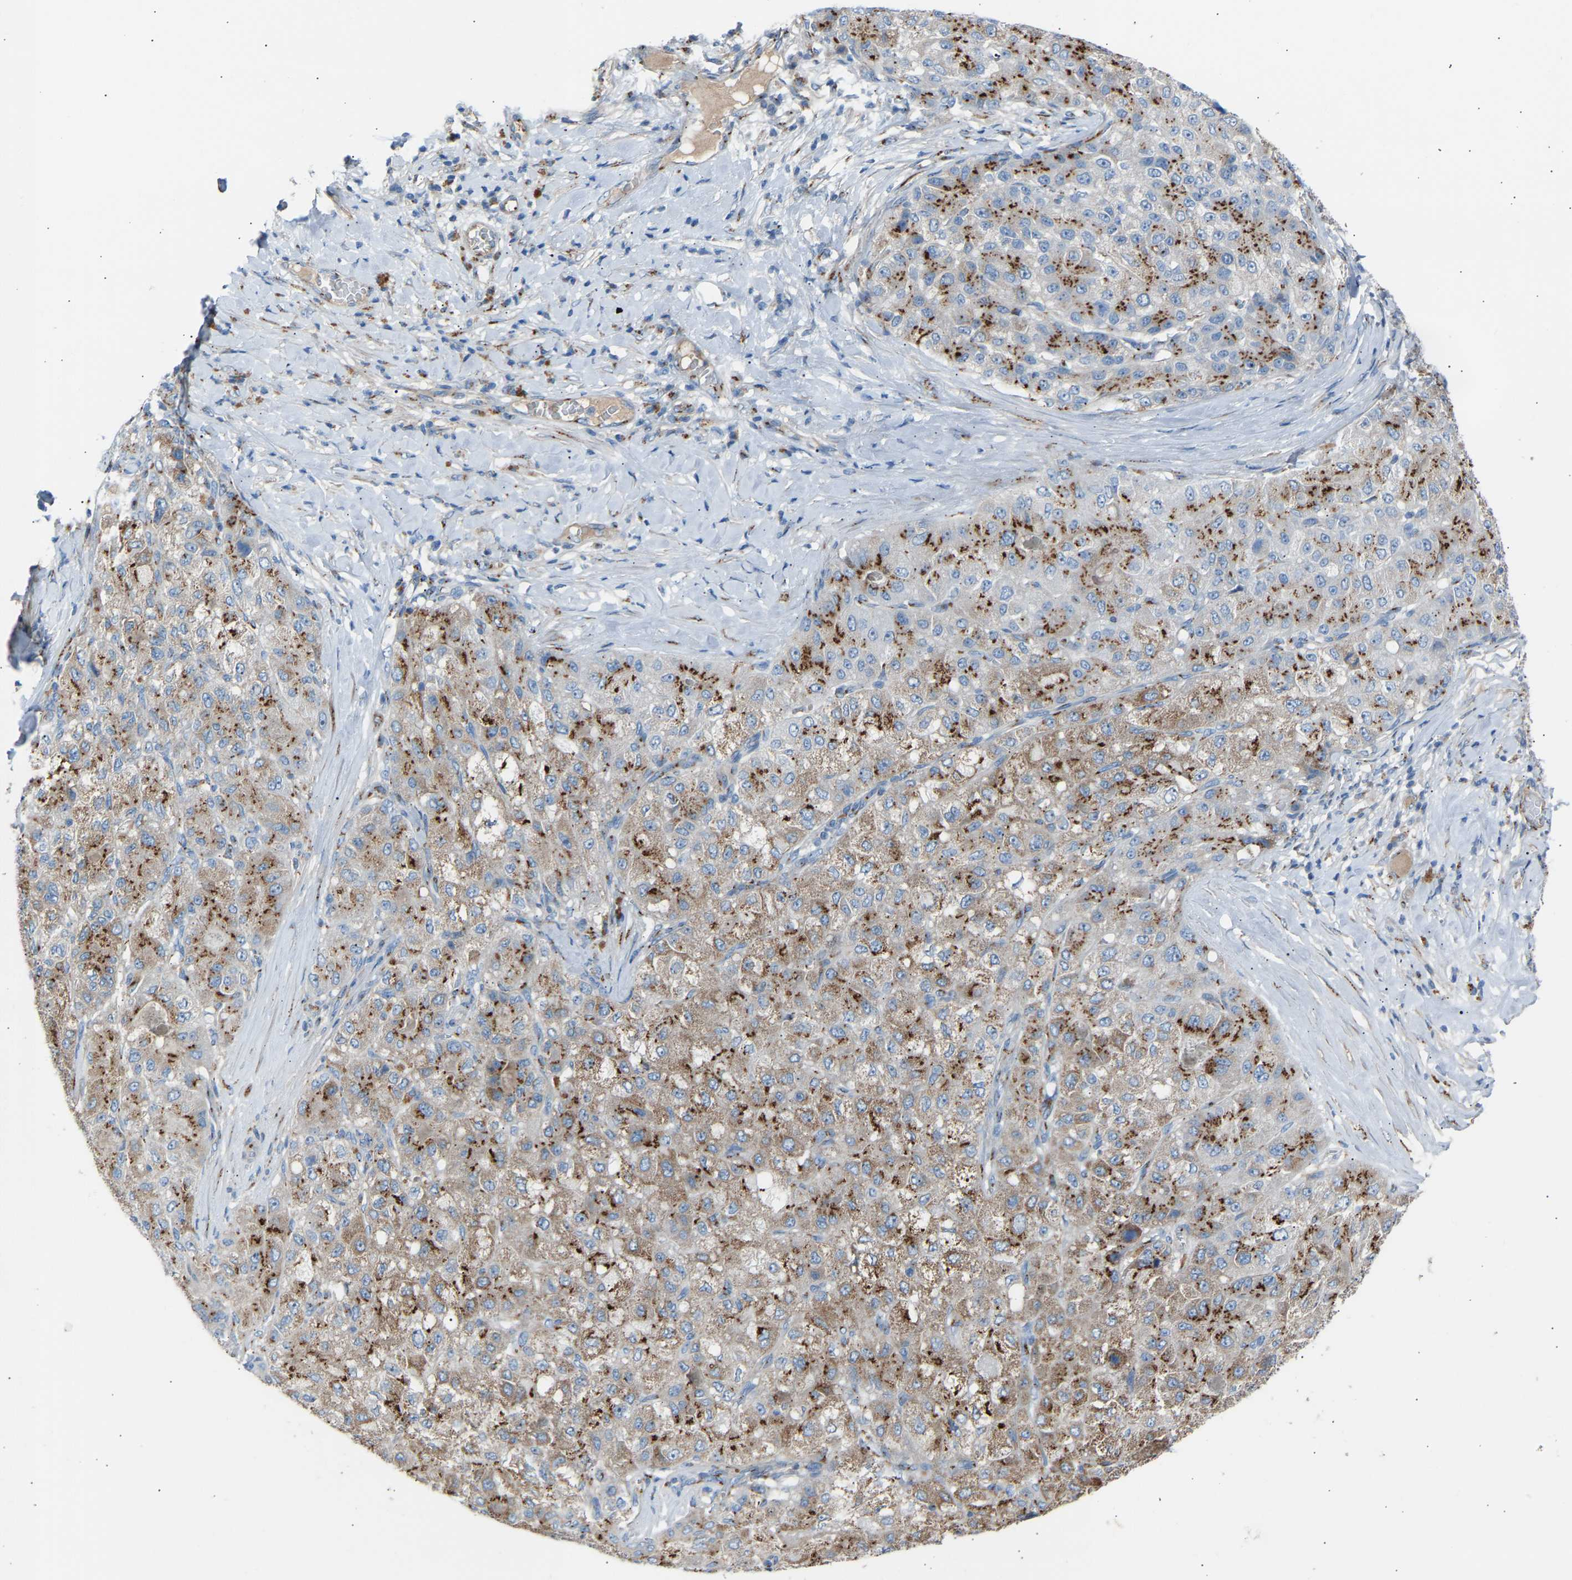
{"staining": {"intensity": "moderate", "quantity": ">75%", "location": "cytoplasmic/membranous"}, "tissue": "liver cancer", "cell_type": "Tumor cells", "image_type": "cancer", "snomed": [{"axis": "morphology", "description": "Carcinoma, Hepatocellular, NOS"}, {"axis": "topography", "description": "Liver"}], "caption": "Protein expression analysis of liver cancer (hepatocellular carcinoma) reveals moderate cytoplasmic/membranous positivity in about >75% of tumor cells.", "gene": "CYREN", "patient": {"sex": "male", "age": 80}}